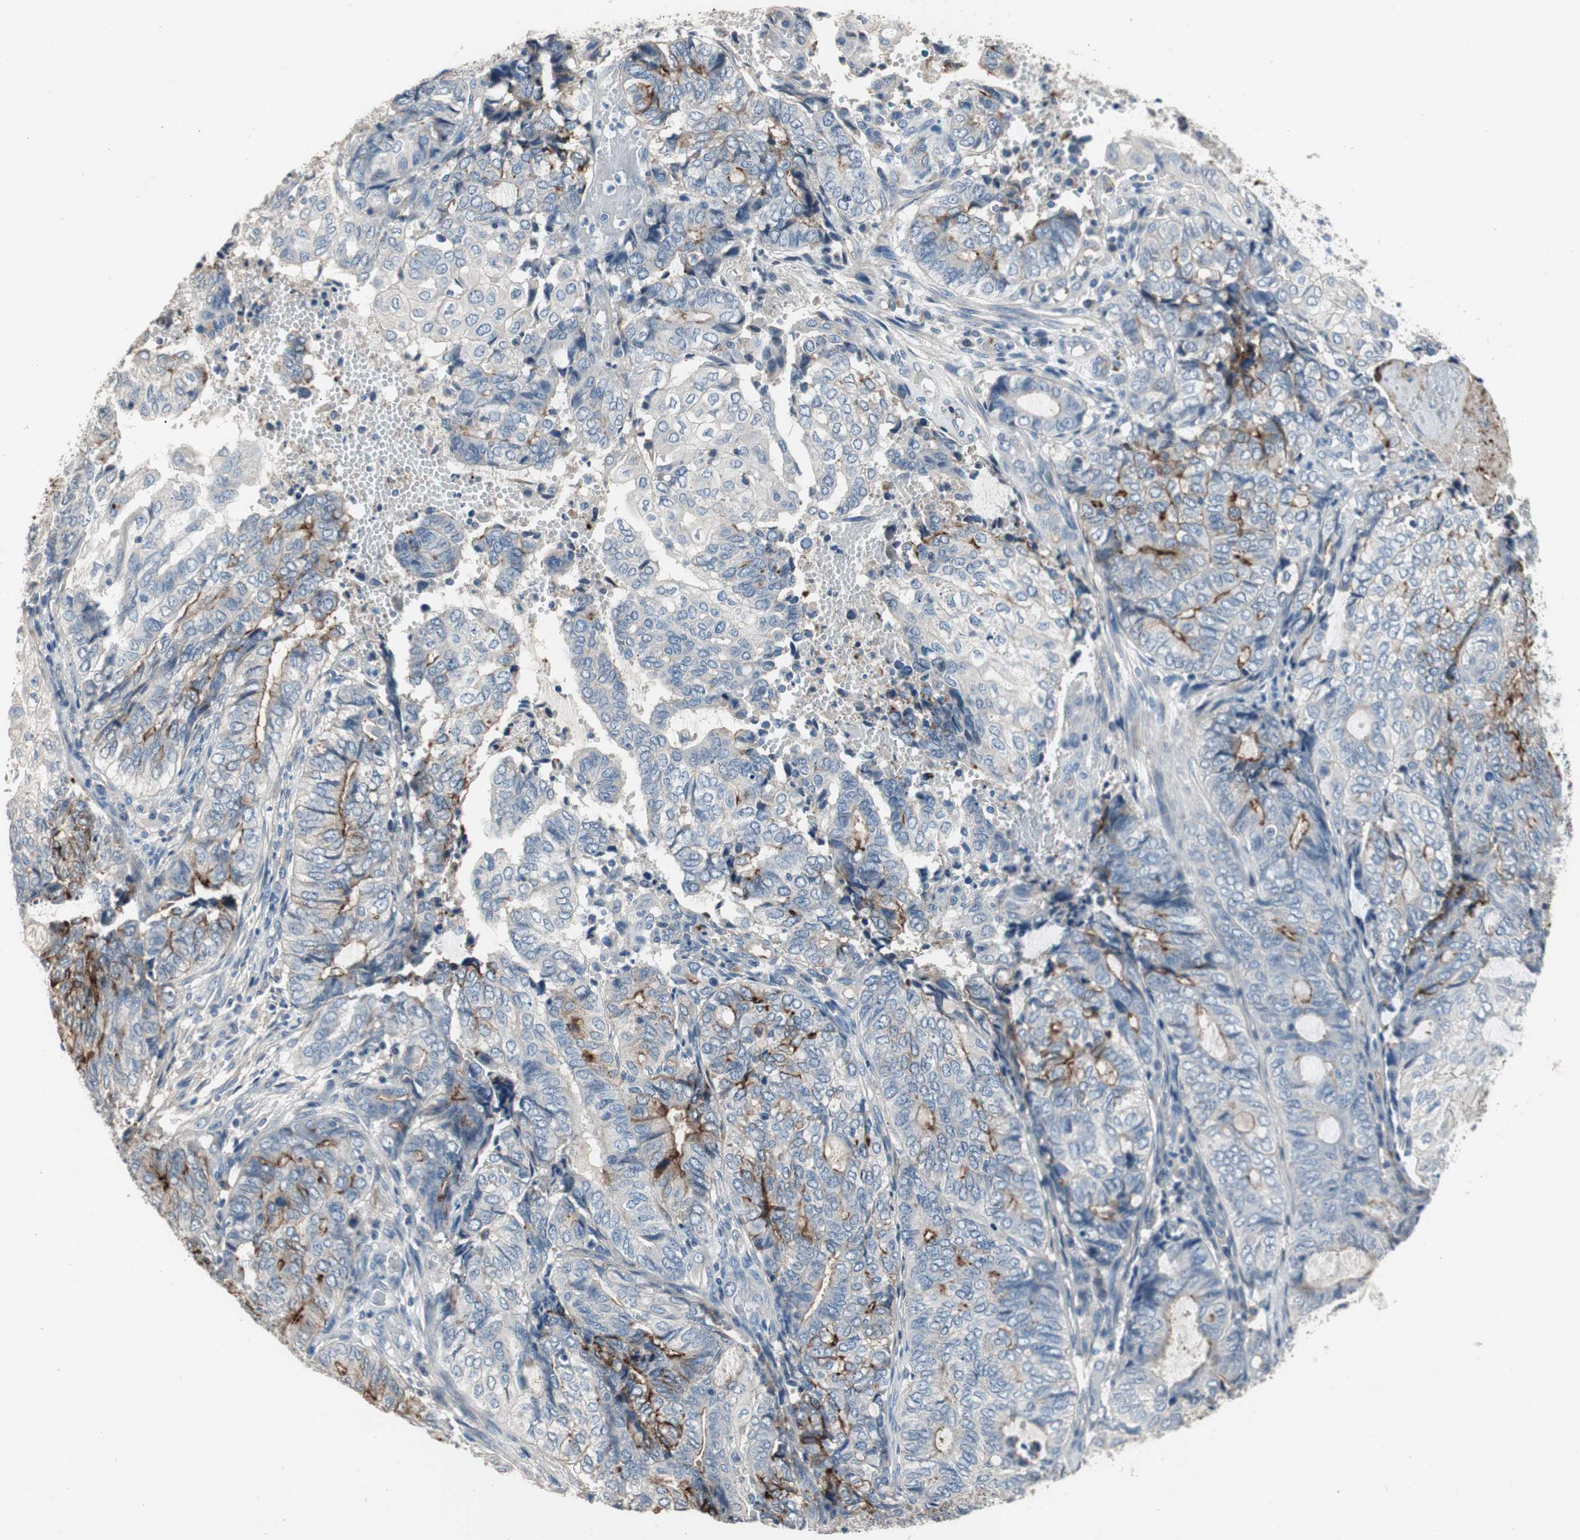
{"staining": {"intensity": "strong", "quantity": "<25%", "location": "cytoplasmic/membranous"}, "tissue": "endometrial cancer", "cell_type": "Tumor cells", "image_type": "cancer", "snomed": [{"axis": "morphology", "description": "Adenocarcinoma, NOS"}, {"axis": "topography", "description": "Uterus"}, {"axis": "topography", "description": "Endometrium"}], "caption": "This histopathology image displays immunohistochemistry staining of human endometrial cancer (adenocarcinoma), with medium strong cytoplasmic/membranous expression in approximately <25% of tumor cells.", "gene": "ALPL", "patient": {"sex": "female", "age": 70}}